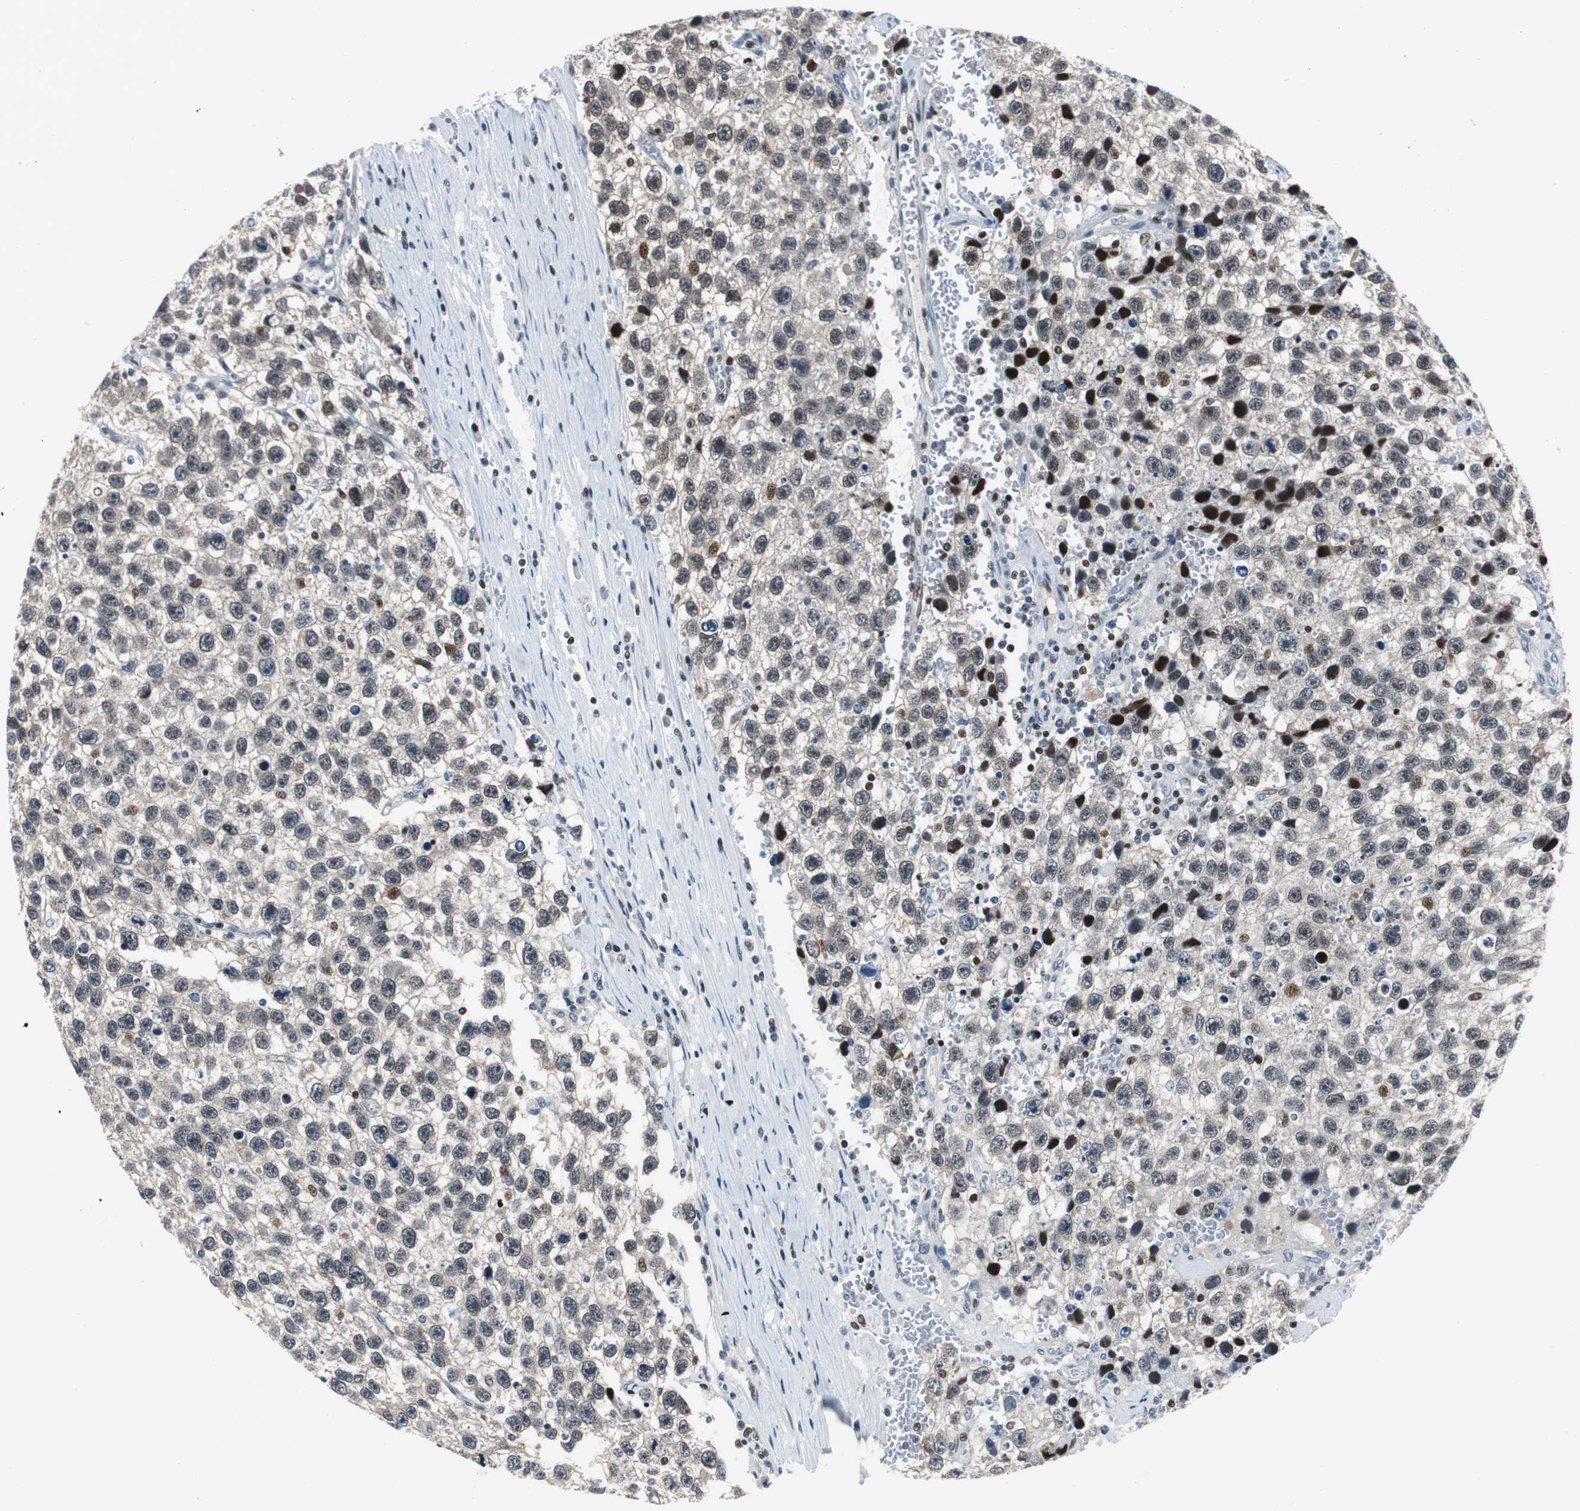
{"staining": {"intensity": "strong", "quantity": "<25%", "location": "nuclear"}, "tissue": "testis cancer", "cell_type": "Tumor cells", "image_type": "cancer", "snomed": [{"axis": "morphology", "description": "Seminoma, NOS"}, {"axis": "topography", "description": "Testis"}], "caption": "Strong nuclear staining is seen in about <25% of tumor cells in testis cancer (seminoma).", "gene": "RAD1", "patient": {"sex": "male", "age": 33}}